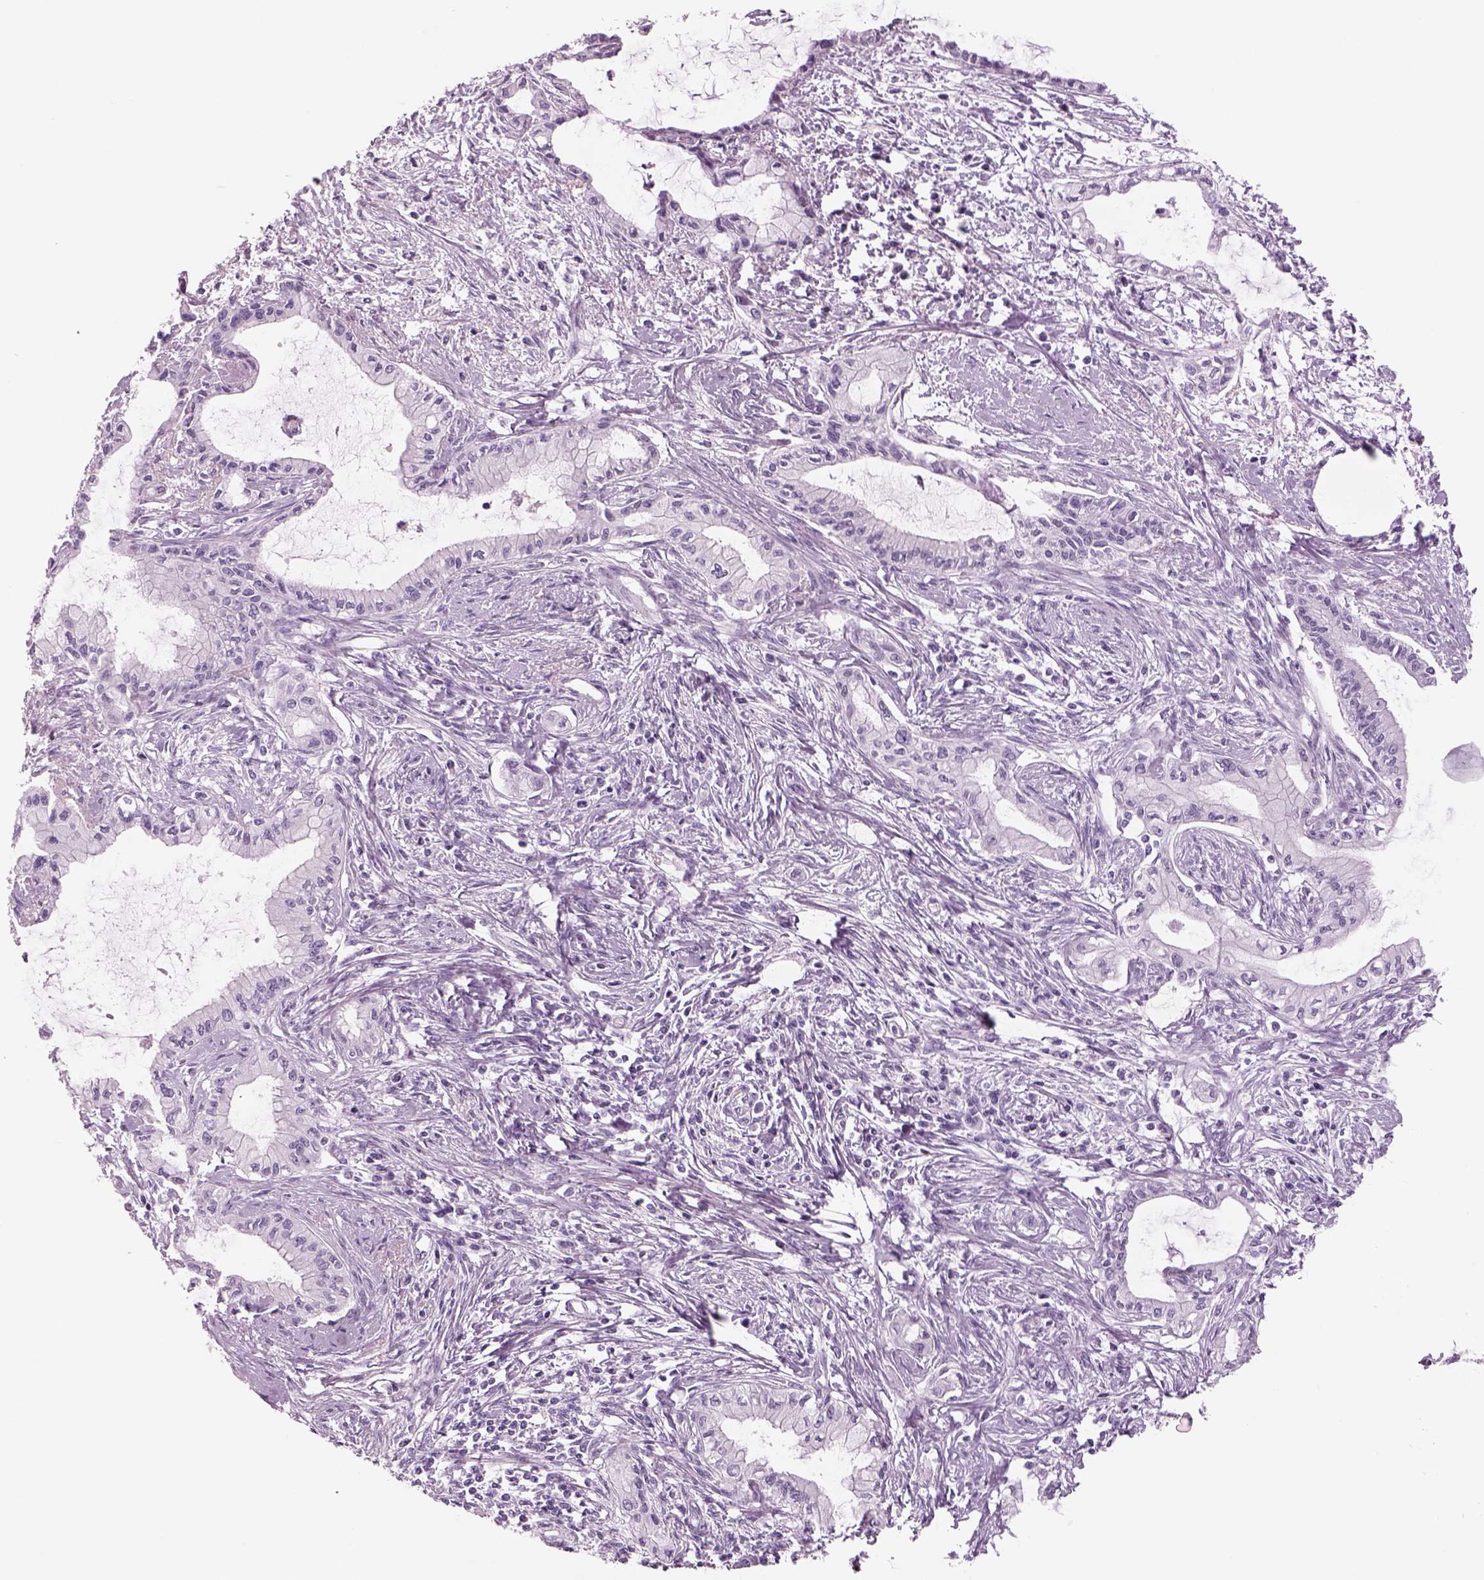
{"staining": {"intensity": "negative", "quantity": "none", "location": "none"}, "tissue": "pancreatic cancer", "cell_type": "Tumor cells", "image_type": "cancer", "snomed": [{"axis": "morphology", "description": "Adenocarcinoma, NOS"}, {"axis": "topography", "description": "Pancreas"}], "caption": "High power microscopy micrograph of an immunohistochemistry histopathology image of pancreatic adenocarcinoma, revealing no significant staining in tumor cells. (Stains: DAB (3,3'-diaminobenzidine) IHC with hematoxylin counter stain, Microscopy: brightfield microscopy at high magnification).", "gene": "RHO", "patient": {"sex": "male", "age": 48}}